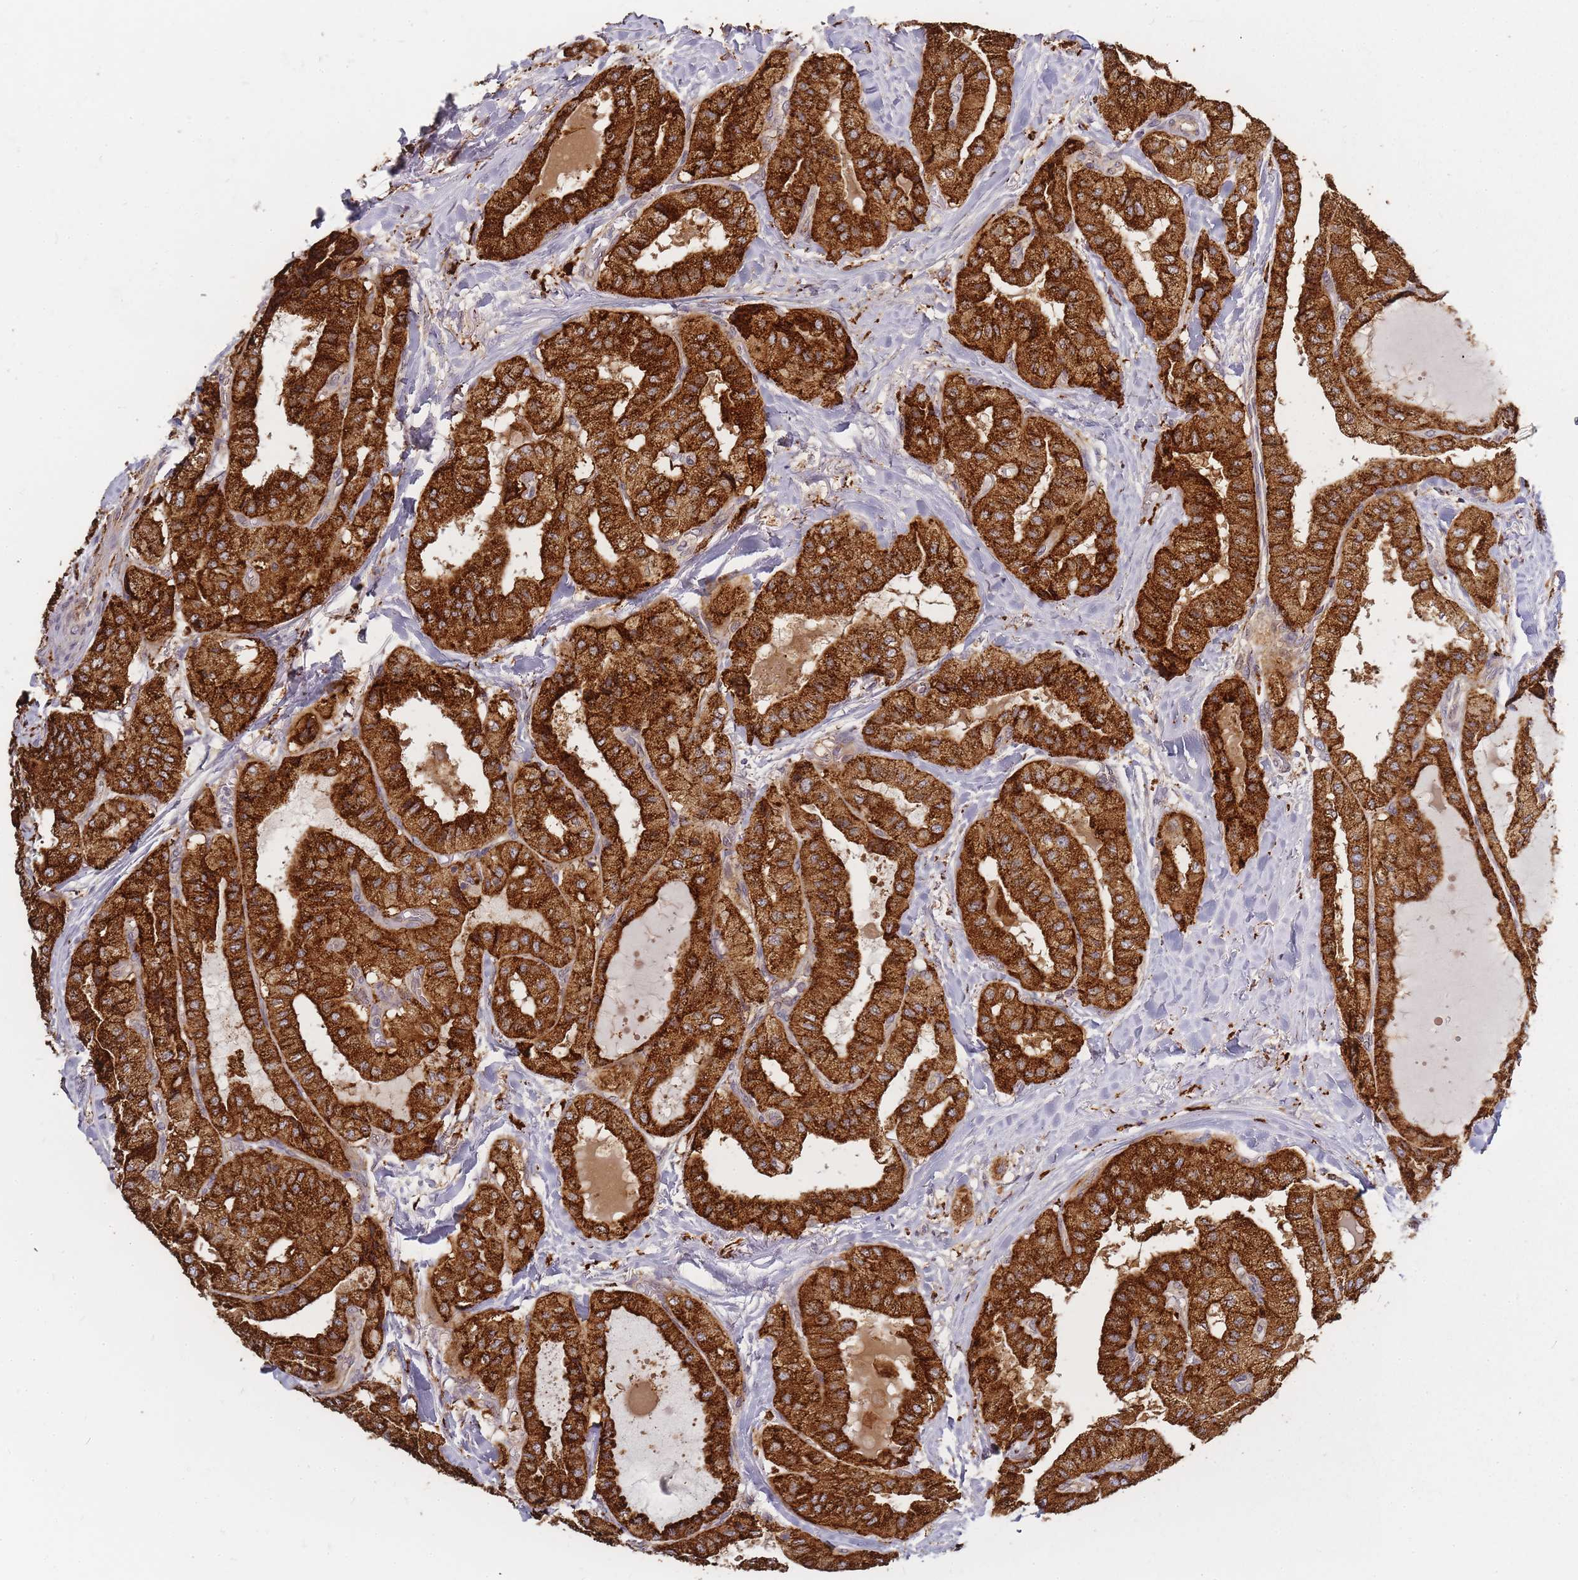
{"staining": {"intensity": "strong", "quantity": ">75%", "location": "cytoplasmic/membranous"}, "tissue": "thyroid cancer", "cell_type": "Tumor cells", "image_type": "cancer", "snomed": [{"axis": "morphology", "description": "Papillary adenocarcinoma, NOS"}, {"axis": "topography", "description": "Thyroid gland"}], "caption": "IHC (DAB (3,3'-diaminobenzidine)) staining of thyroid papillary adenocarcinoma shows strong cytoplasmic/membranous protein staining in approximately >75% of tumor cells.", "gene": "ATG5", "patient": {"sex": "female", "age": 59}}